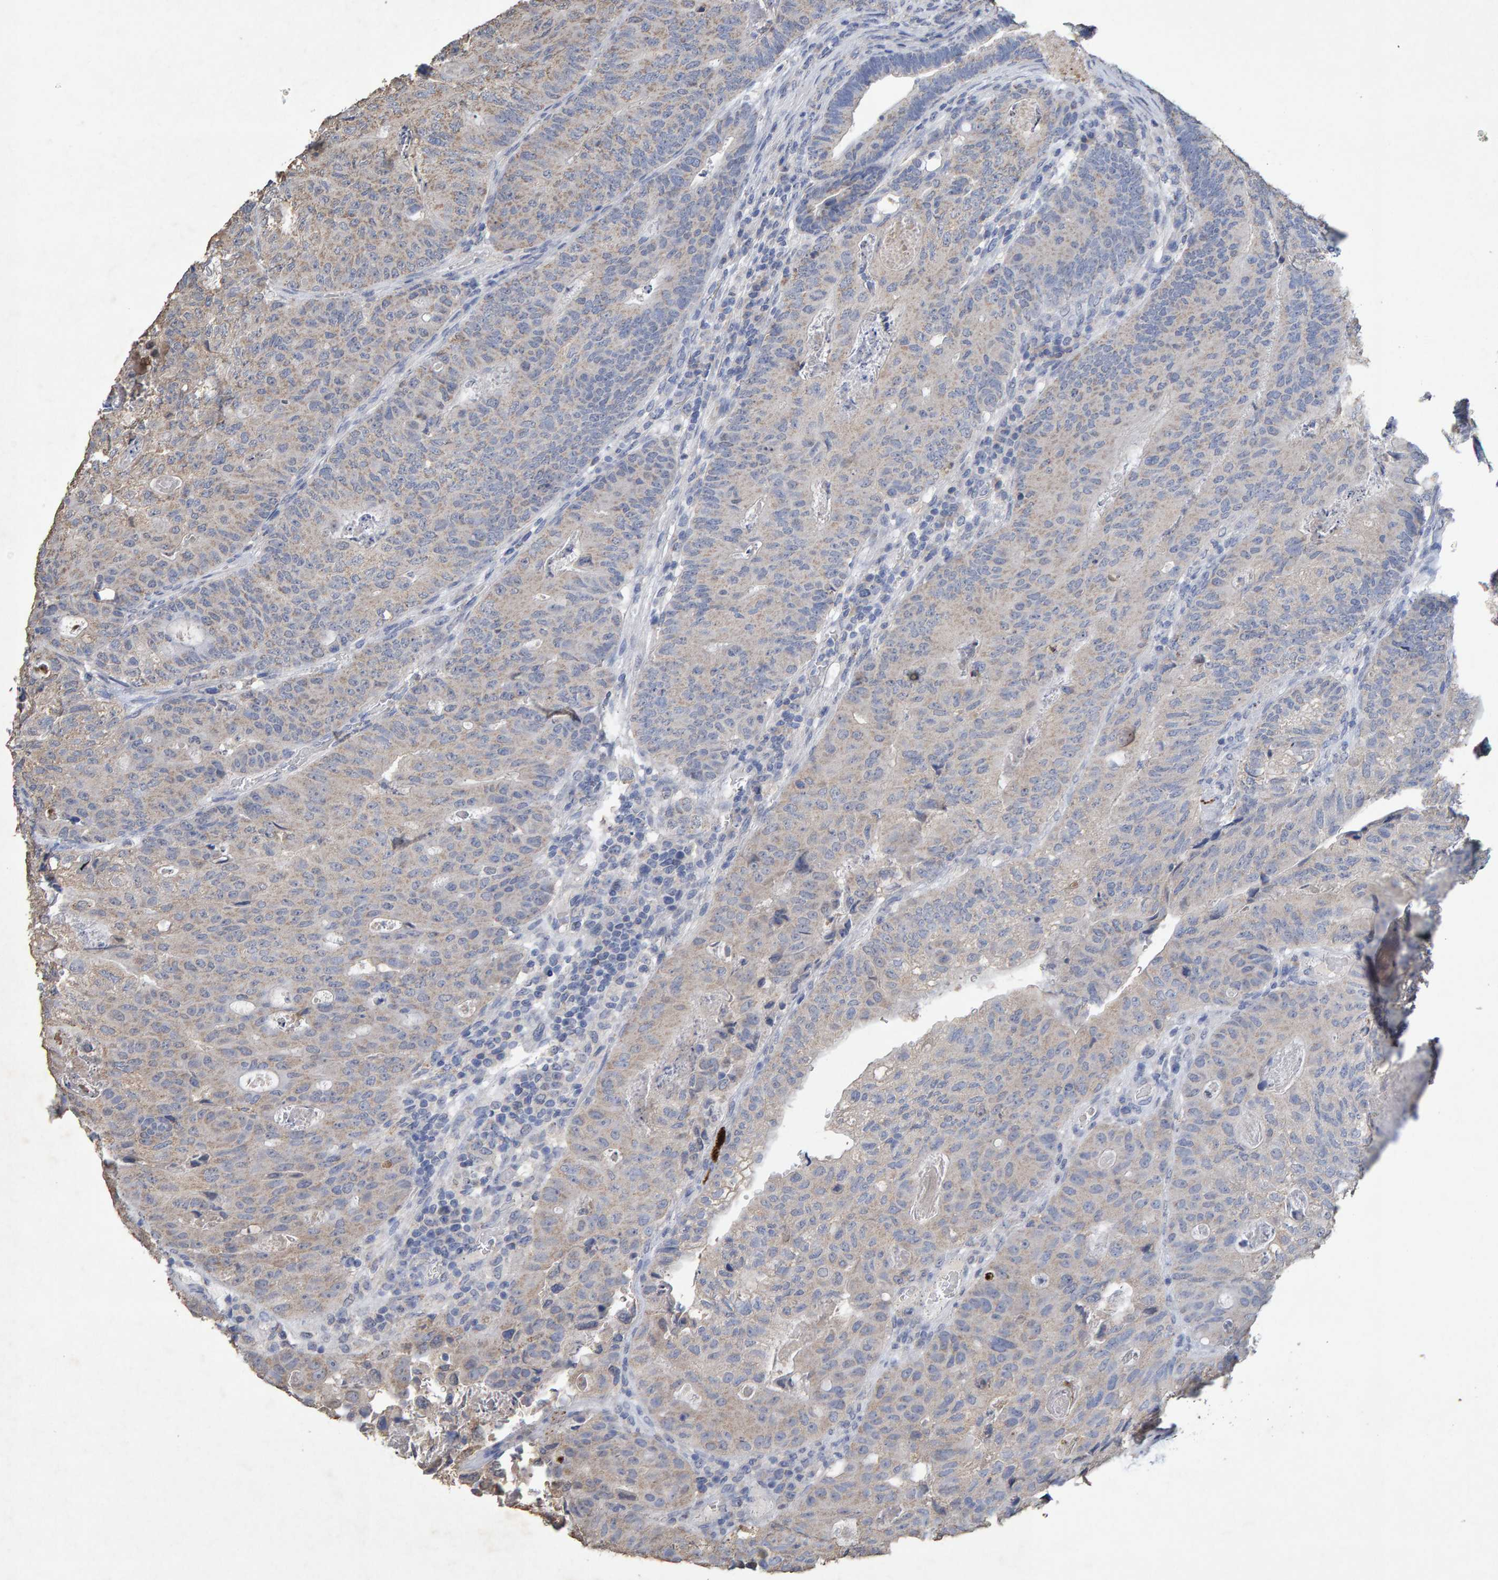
{"staining": {"intensity": "weak", "quantity": "<25%", "location": "cytoplasmic/membranous"}, "tissue": "colorectal cancer", "cell_type": "Tumor cells", "image_type": "cancer", "snomed": [{"axis": "morphology", "description": "Adenocarcinoma, NOS"}, {"axis": "topography", "description": "Colon"}], "caption": "IHC of colorectal adenocarcinoma exhibits no expression in tumor cells.", "gene": "CTH", "patient": {"sex": "female", "age": 67}}